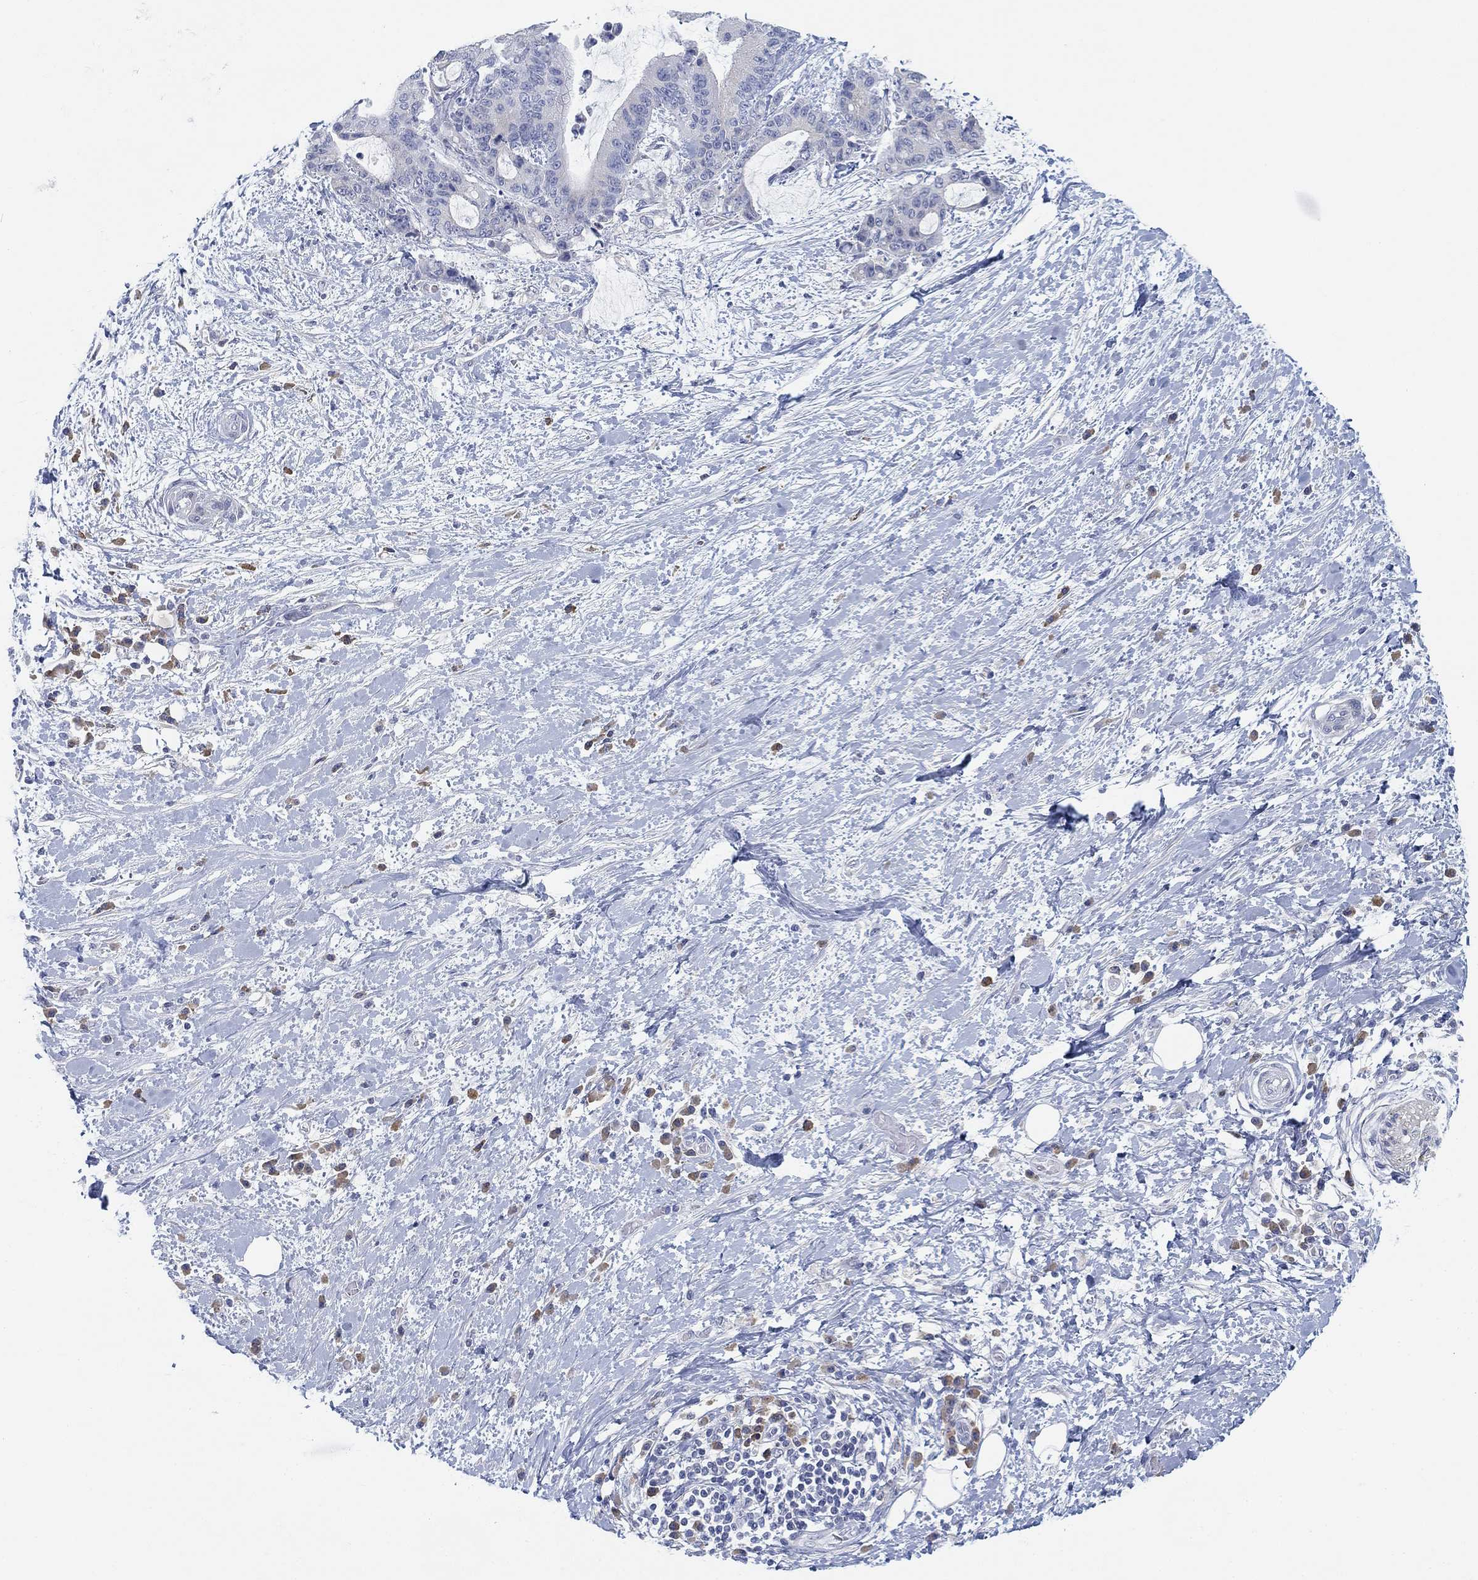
{"staining": {"intensity": "negative", "quantity": "none", "location": "none"}, "tissue": "liver cancer", "cell_type": "Tumor cells", "image_type": "cancer", "snomed": [{"axis": "morphology", "description": "Cholangiocarcinoma"}, {"axis": "topography", "description": "Liver"}], "caption": "This image is of liver cholangiocarcinoma stained with immunohistochemistry (IHC) to label a protein in brown with the nuclei are counter-stained blue. There is no staining in tumor cells. Brightfield microscopy of immunohistochemistry stained with DAB (3,3'-diaminobenzidine) (brown) and hematoxylin (blue), captured at high magnification.", "gene": "GCNA", "patient": {"sex": "female", "age": 73}}